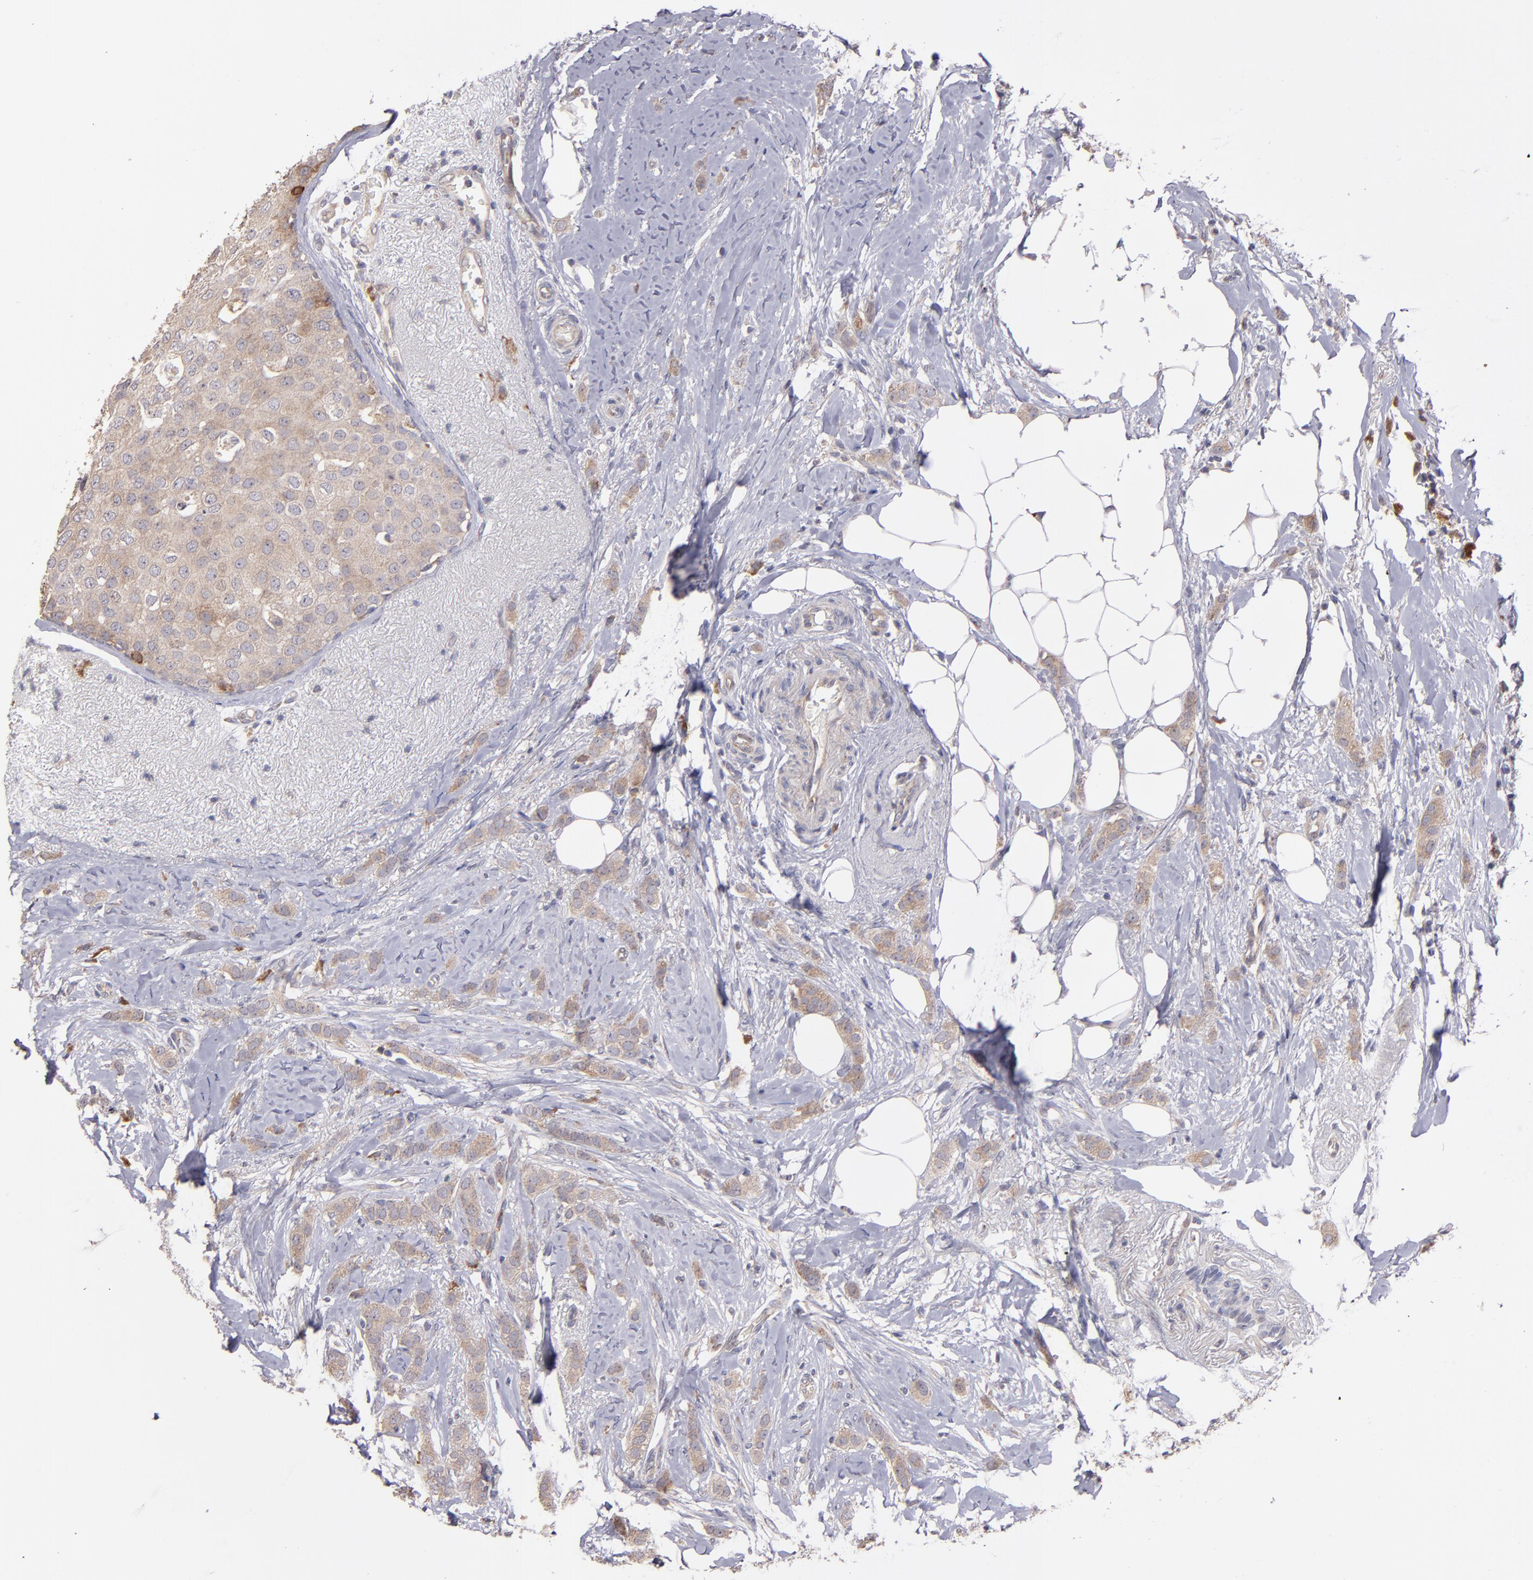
{"staining": {"intensity": "weak", "quantity": ">75%", "location": "cytoplasmic/membranous"}, "tissue": "breast cancer", "cell_type": "Tumor cells", "image_type": "cancer", "snomed": [{"axis": "morphology", "description": "Lobular carcinoma"}, {"axis": "topography", "description": "Breast"}], "caption": "High-magnification brightfield microscopy of lobular carcinoma (breast) stained with DAB (3,3'-diaminobenzidine) (brown) and counterstained with hematoxylin (blue). tumor cells exhibit weak cytoplasmic/membranous expression is identified in approximately>75% of cells.", "gene": "IFIH1", "patient": {"sex": "female", "age": 55}}